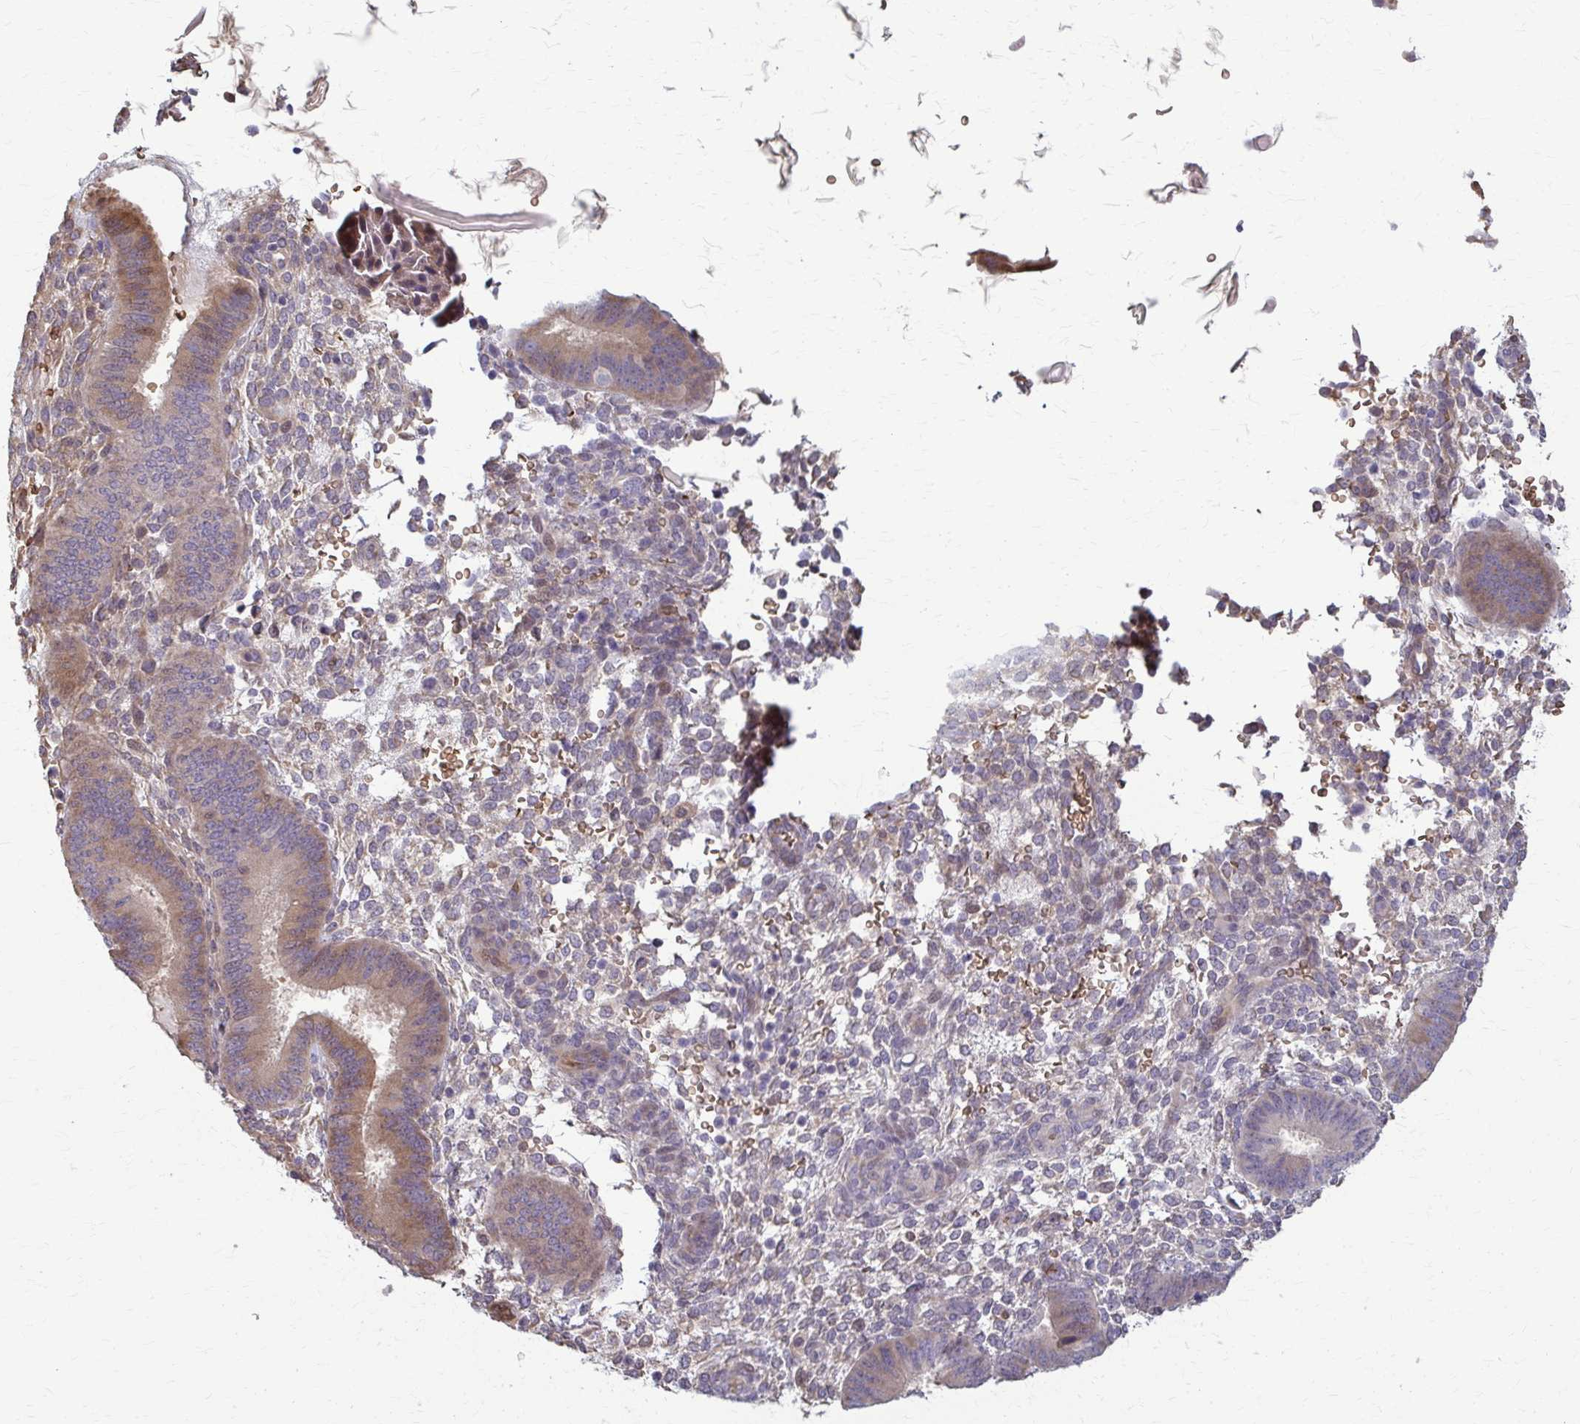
{"staining": {"intensity": "negative", "quantity": "none", "location": "none"}, "tissue": "endometrium", "cell_type": "Cells in endometrial stroma", "image_type": "normal", "snomed": [{"axis": "morphology", "description": "Normal tissue, NOS"}, {"axis": "topography", "description": "Endometrium"}], "caption": "A high-resolution image shows immunohistochemistry (IHC) staining of benign endometrium, which displays no significant positivity in cells in endometrial stroma.", "gene": "ZNF34", "patient": {"sex": "female", "age": 39}}